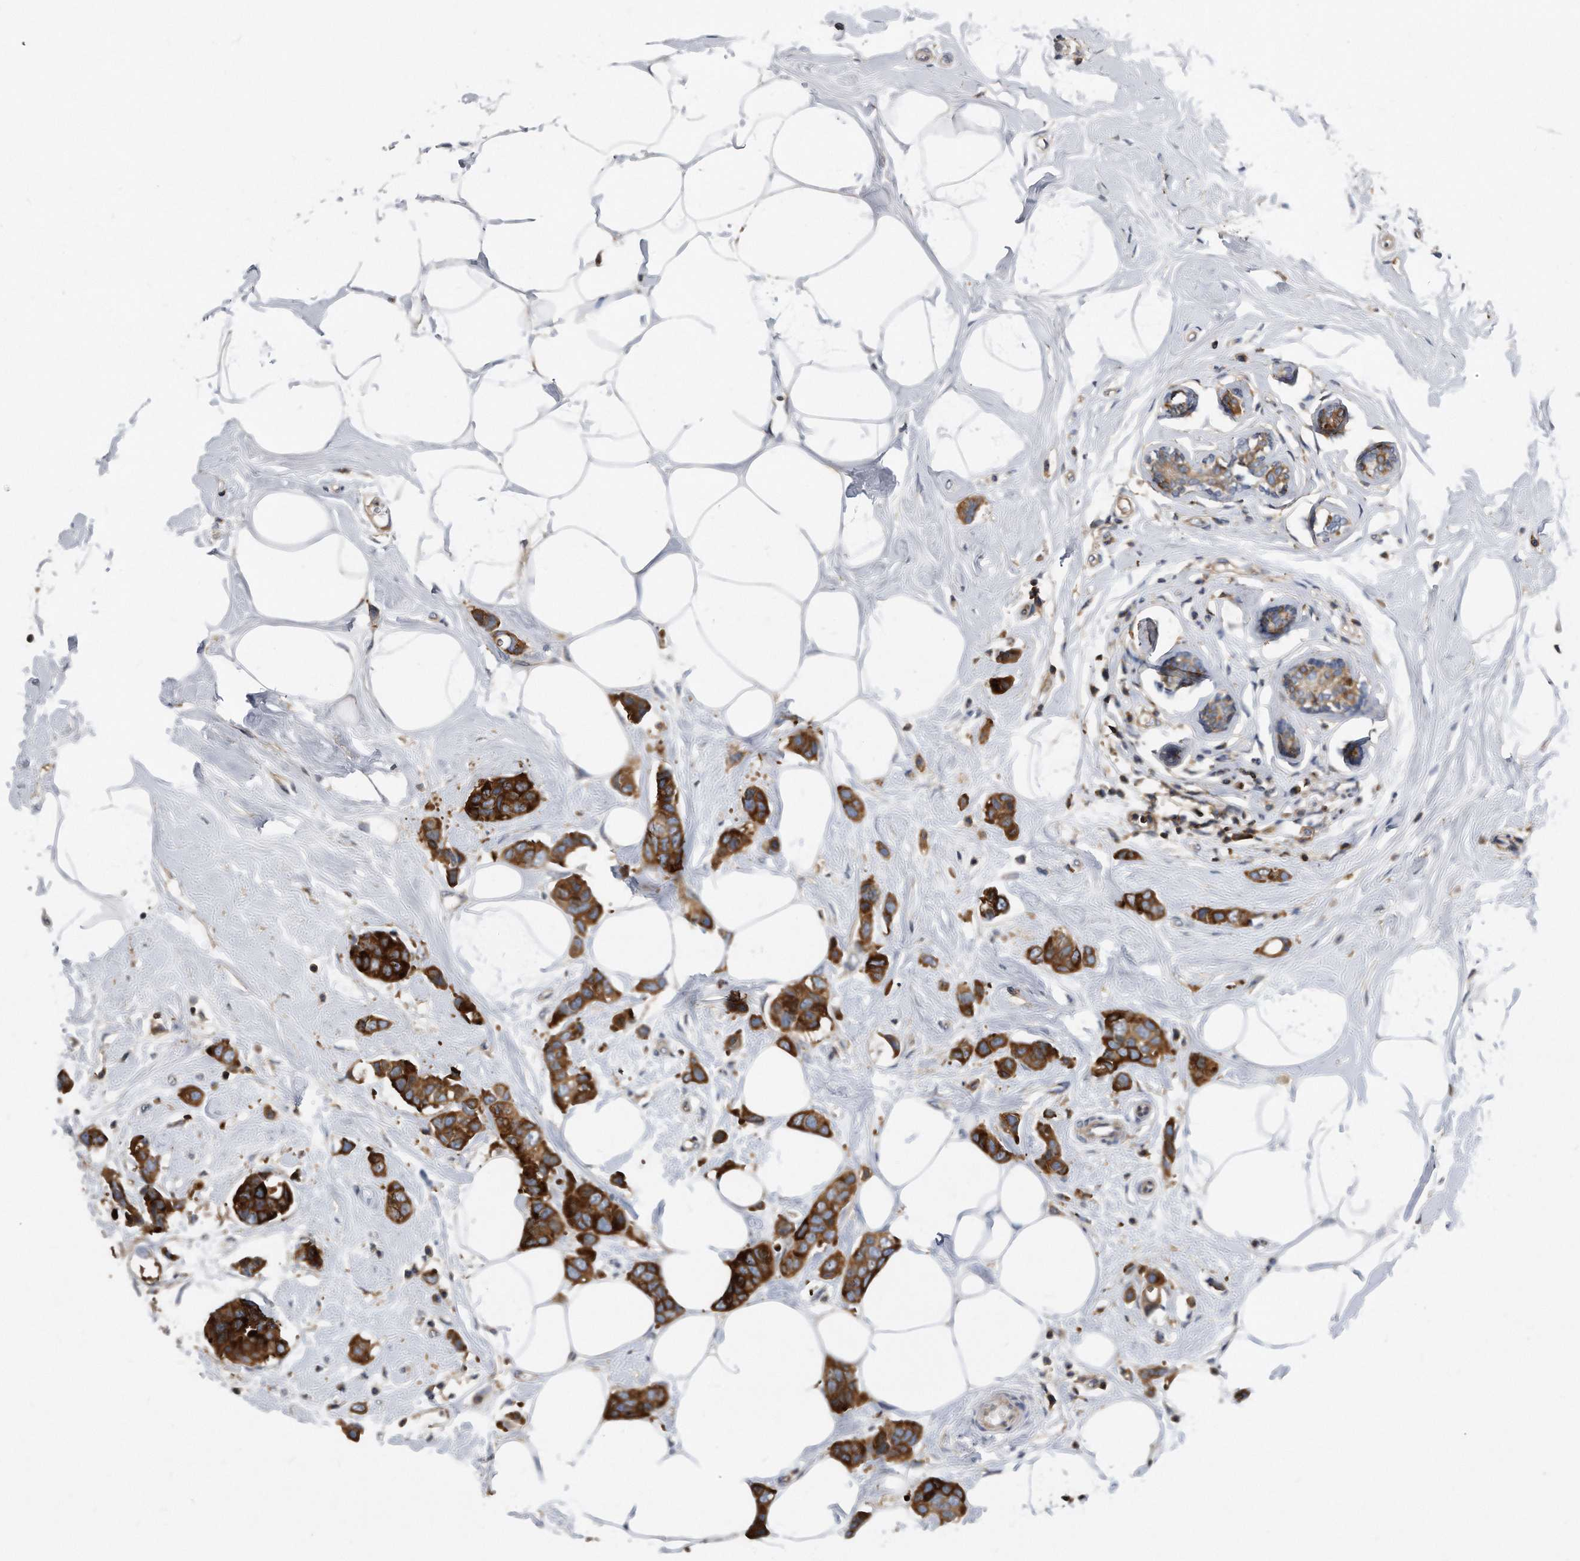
{"staining": {"intensity": "strong", "quantity": ">75%", "location": "cytoplasmic/membranous"}, "tissue": "breast cancer", "cell_type": "Tumor cells", "image_type": "cancer", "snomed": [{"axis": "morphology", "description": "Normal tissue, NOS"}, {"axis": "morphology", "description": "Duct carcinoma"}, {"axis": "topography", "description": "Breast"}], "caption": "Breast invasive ductal carcinoma stained for a protein displays strong cytoplasmic/membranous positivity in tumor cells. The protein is stained brown, and the nuclei are stained in blue (DAB IHC with brightfield microscopy, high magnification).", "gene": "ATG5", "patient": {"sex": "female", "age": 50}}